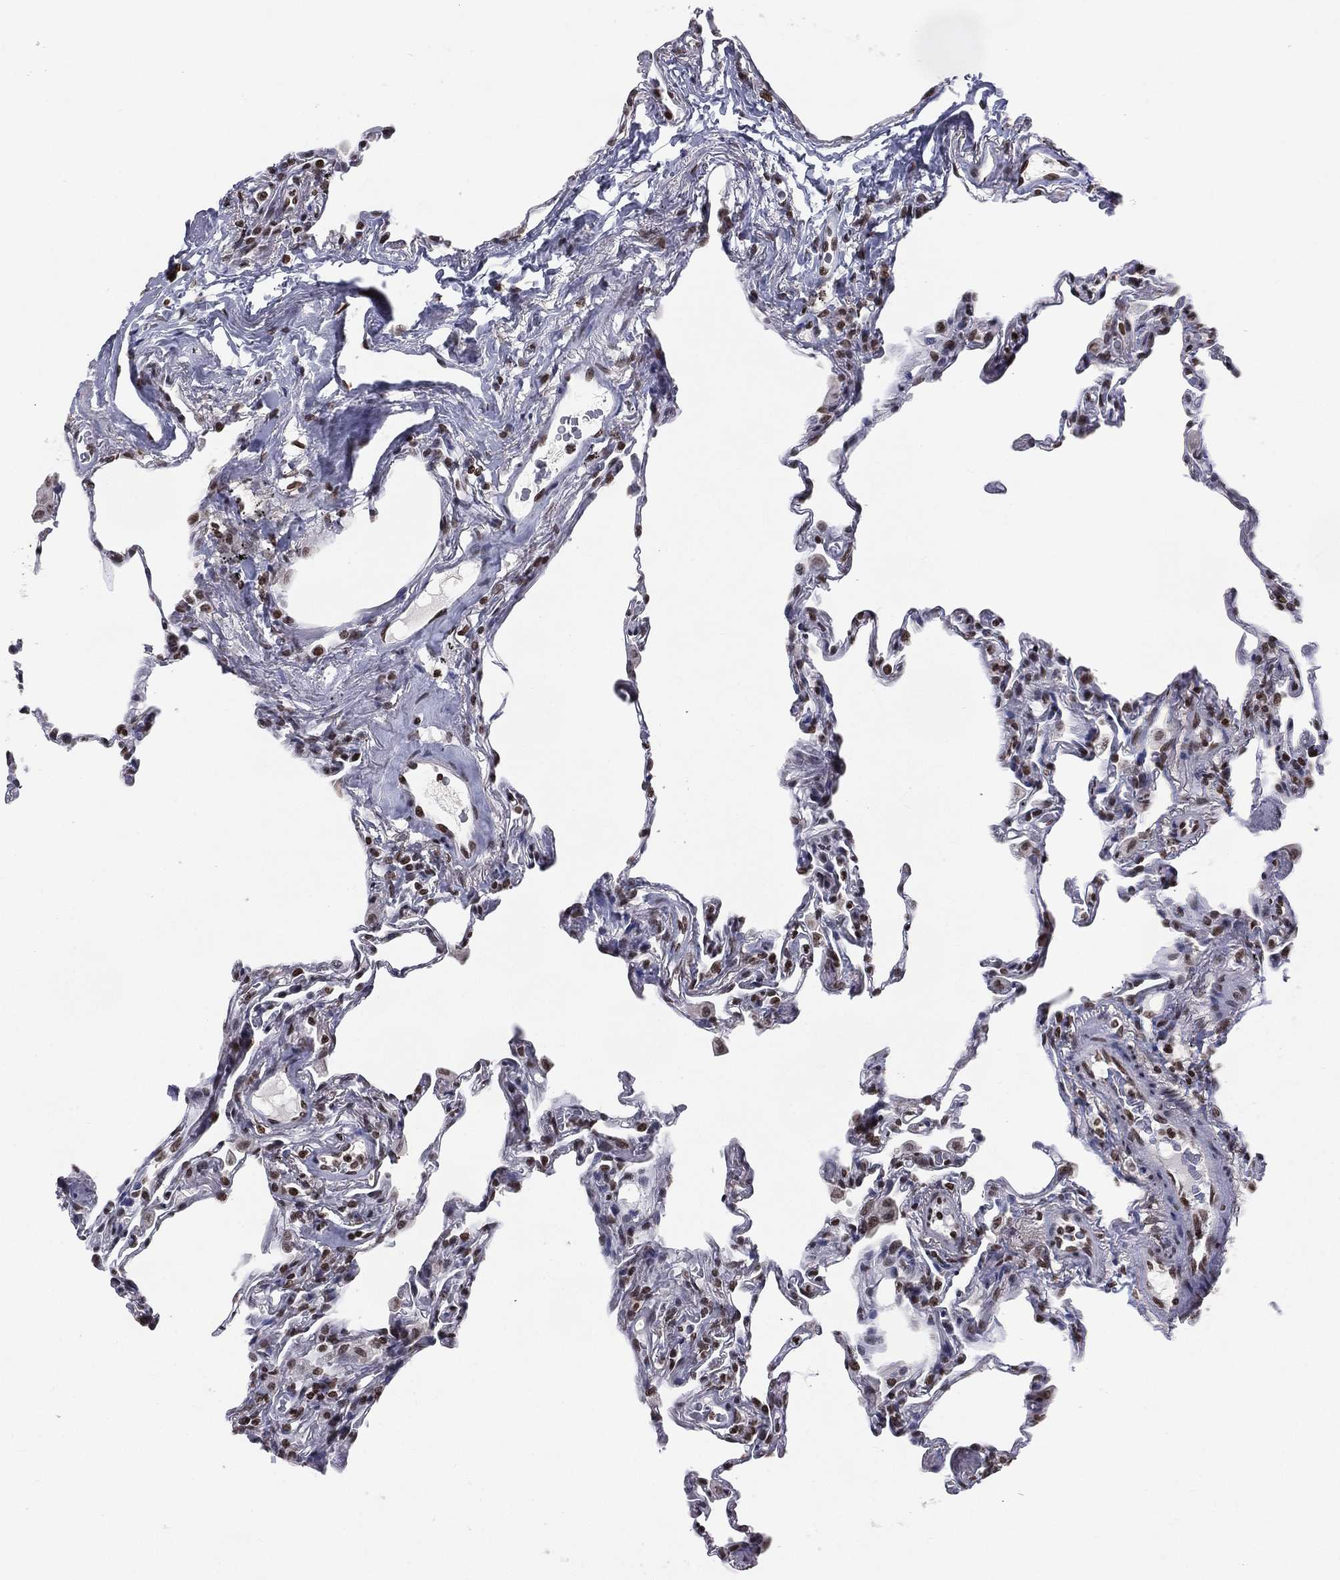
{"staining": {"intensity": "strong", "quantity": ">75%", "location": "nuclear"}, "tissue": "lung", "cell_type": "Alveolar cells", "image_type": "normal", "snomed": [{"axis": "morphology", "description": "Normal tissue, NOS"}, {"axis": "topography", "description": "Lung"}], "caption": "DAB (3,3'-diaminobenzidine) immunohistochemical staining of benign human lung reveals strong nuclear protein staining in about >75% of alveolar cells.", "gene": "RFX7", "patient": {"sex": "female", "age": 57}}